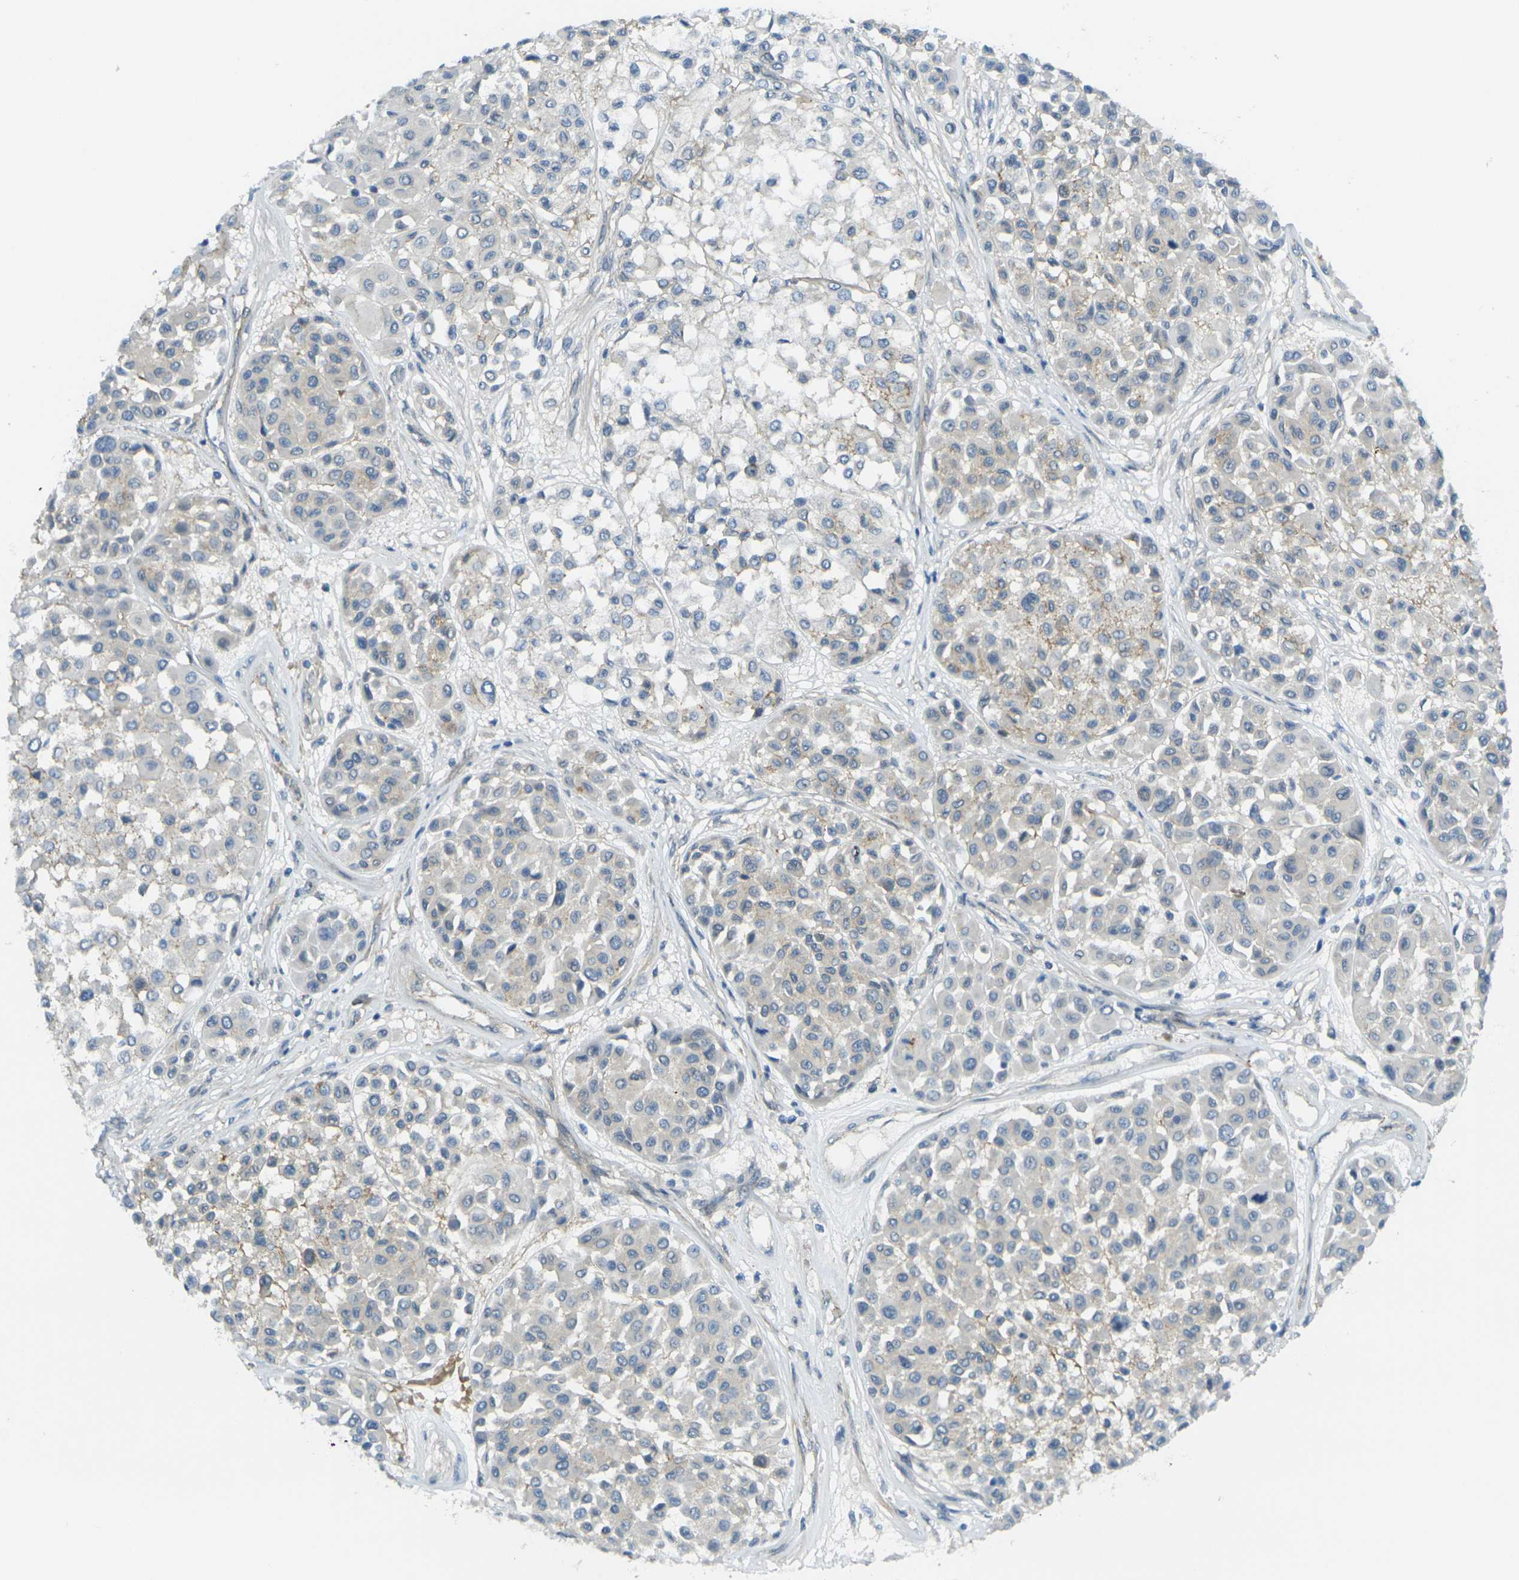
{"staining": {"intensity": "negative", "quantity": "none", "location": "none"}, "tissue": "melanoma", "cell_type": "Tumor cells", "image_type": "cancer", "snomed": [{"axis": "morphology", "description": "Malignant melanoma, Metastatic site"}, {"axis": "topography", "description": "Soft tissue"}], "caption": "Tumor cells show no significant protein positivity in melanoma. (DAB immunohistochemistry (IHC) visualized using brightfield microscopy, high magnification).", "gene": "RHBDD1", "patient": {"sex": "male", "age": 41}}